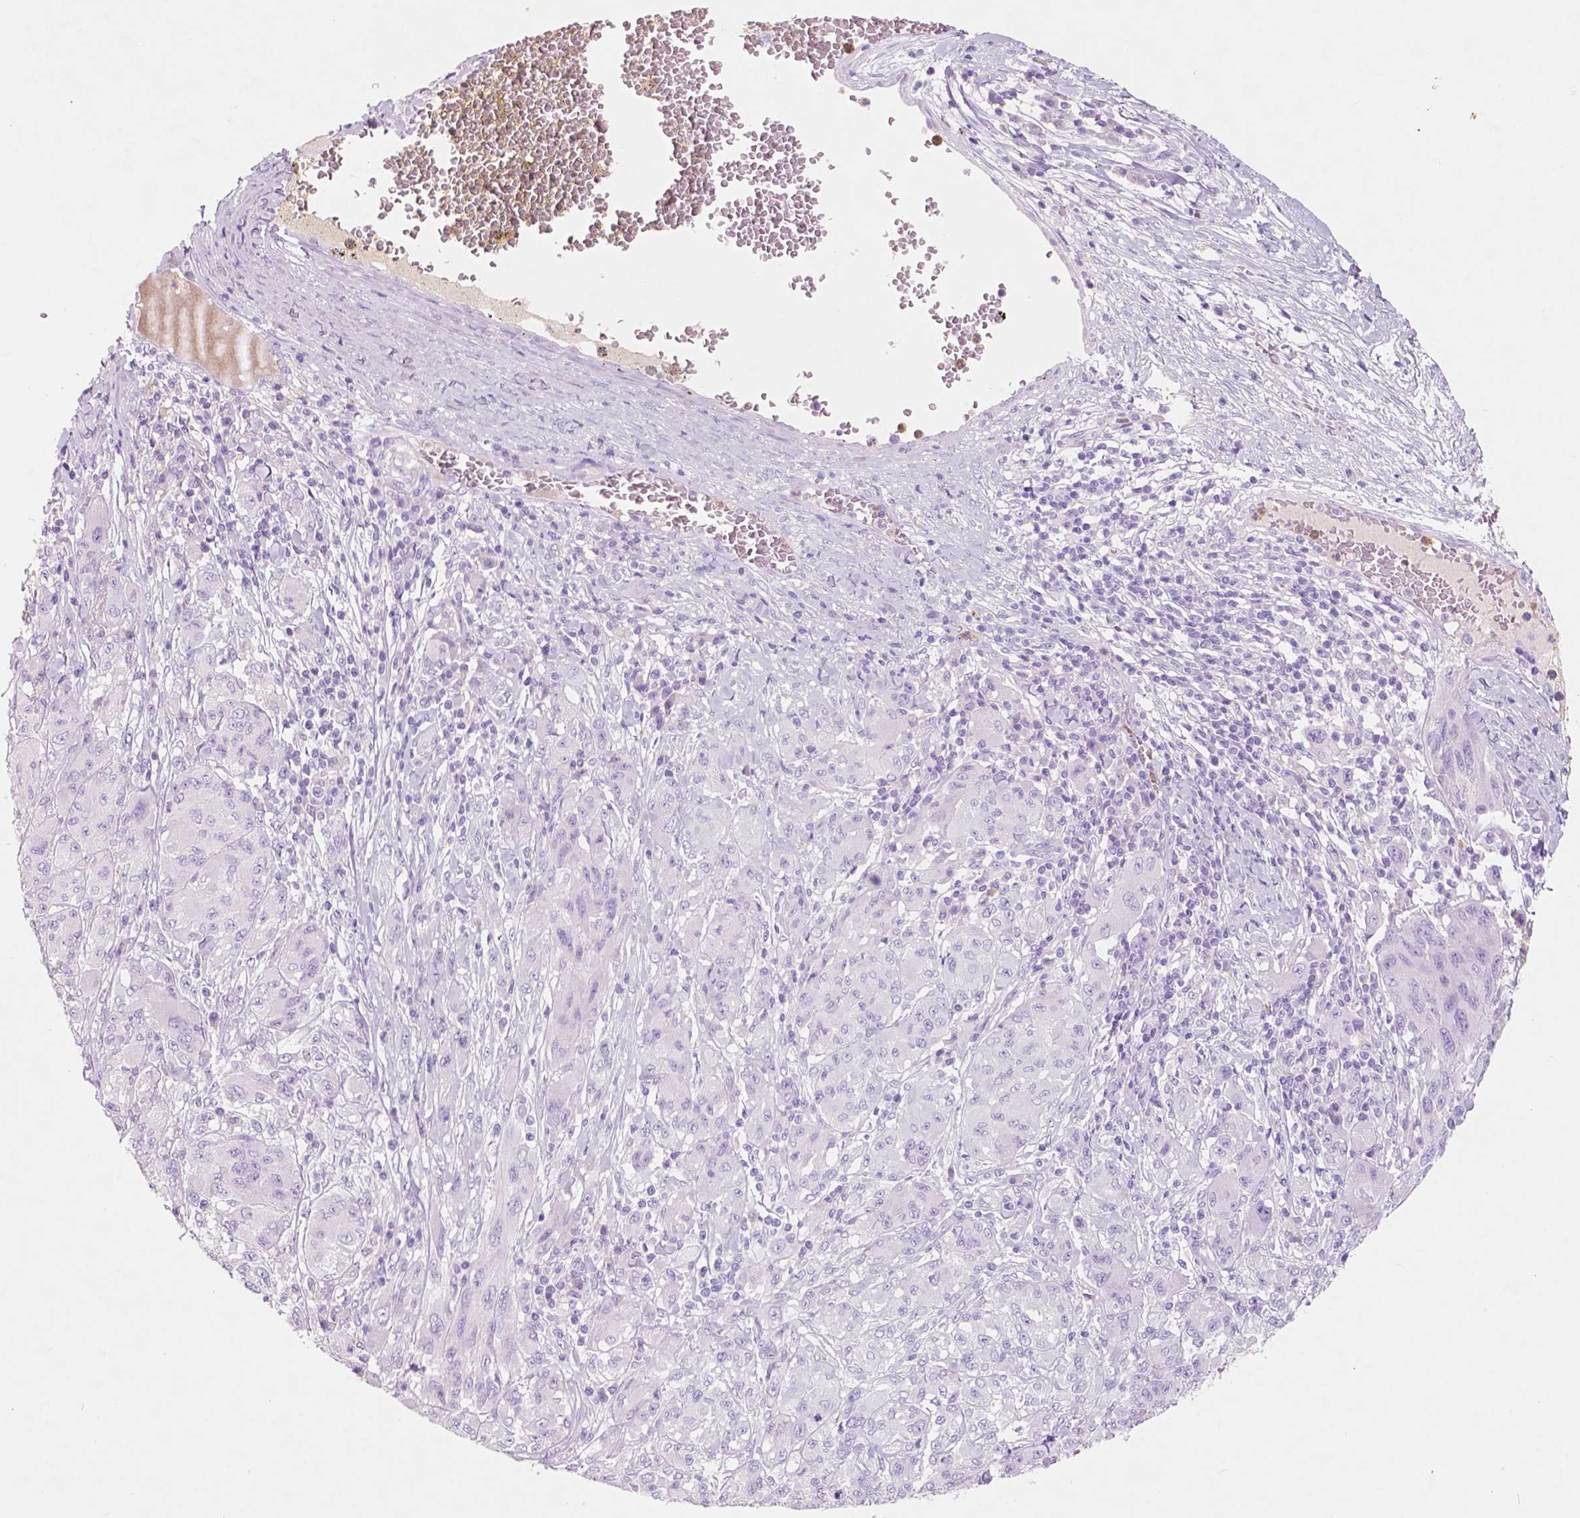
{"staining": {"intensity": "negative", "quantity": "none", "location": "none"}, "tissue": "melanoma", "cell_type": "Tumor cells", "image_type": "cancer", "snomed": [{"axis": "morphology", "description": "Malignant melanoma, NOS"}, {"axis": "topography", "description": "Skin"}], "caption": "Photomicrograph shows no protein positivity in tumor cells of malignant melanoma tissue. Nuclei are stained in blue.", "gene": "CUZD1", "patient": {"sex": "female", "age": 91}}